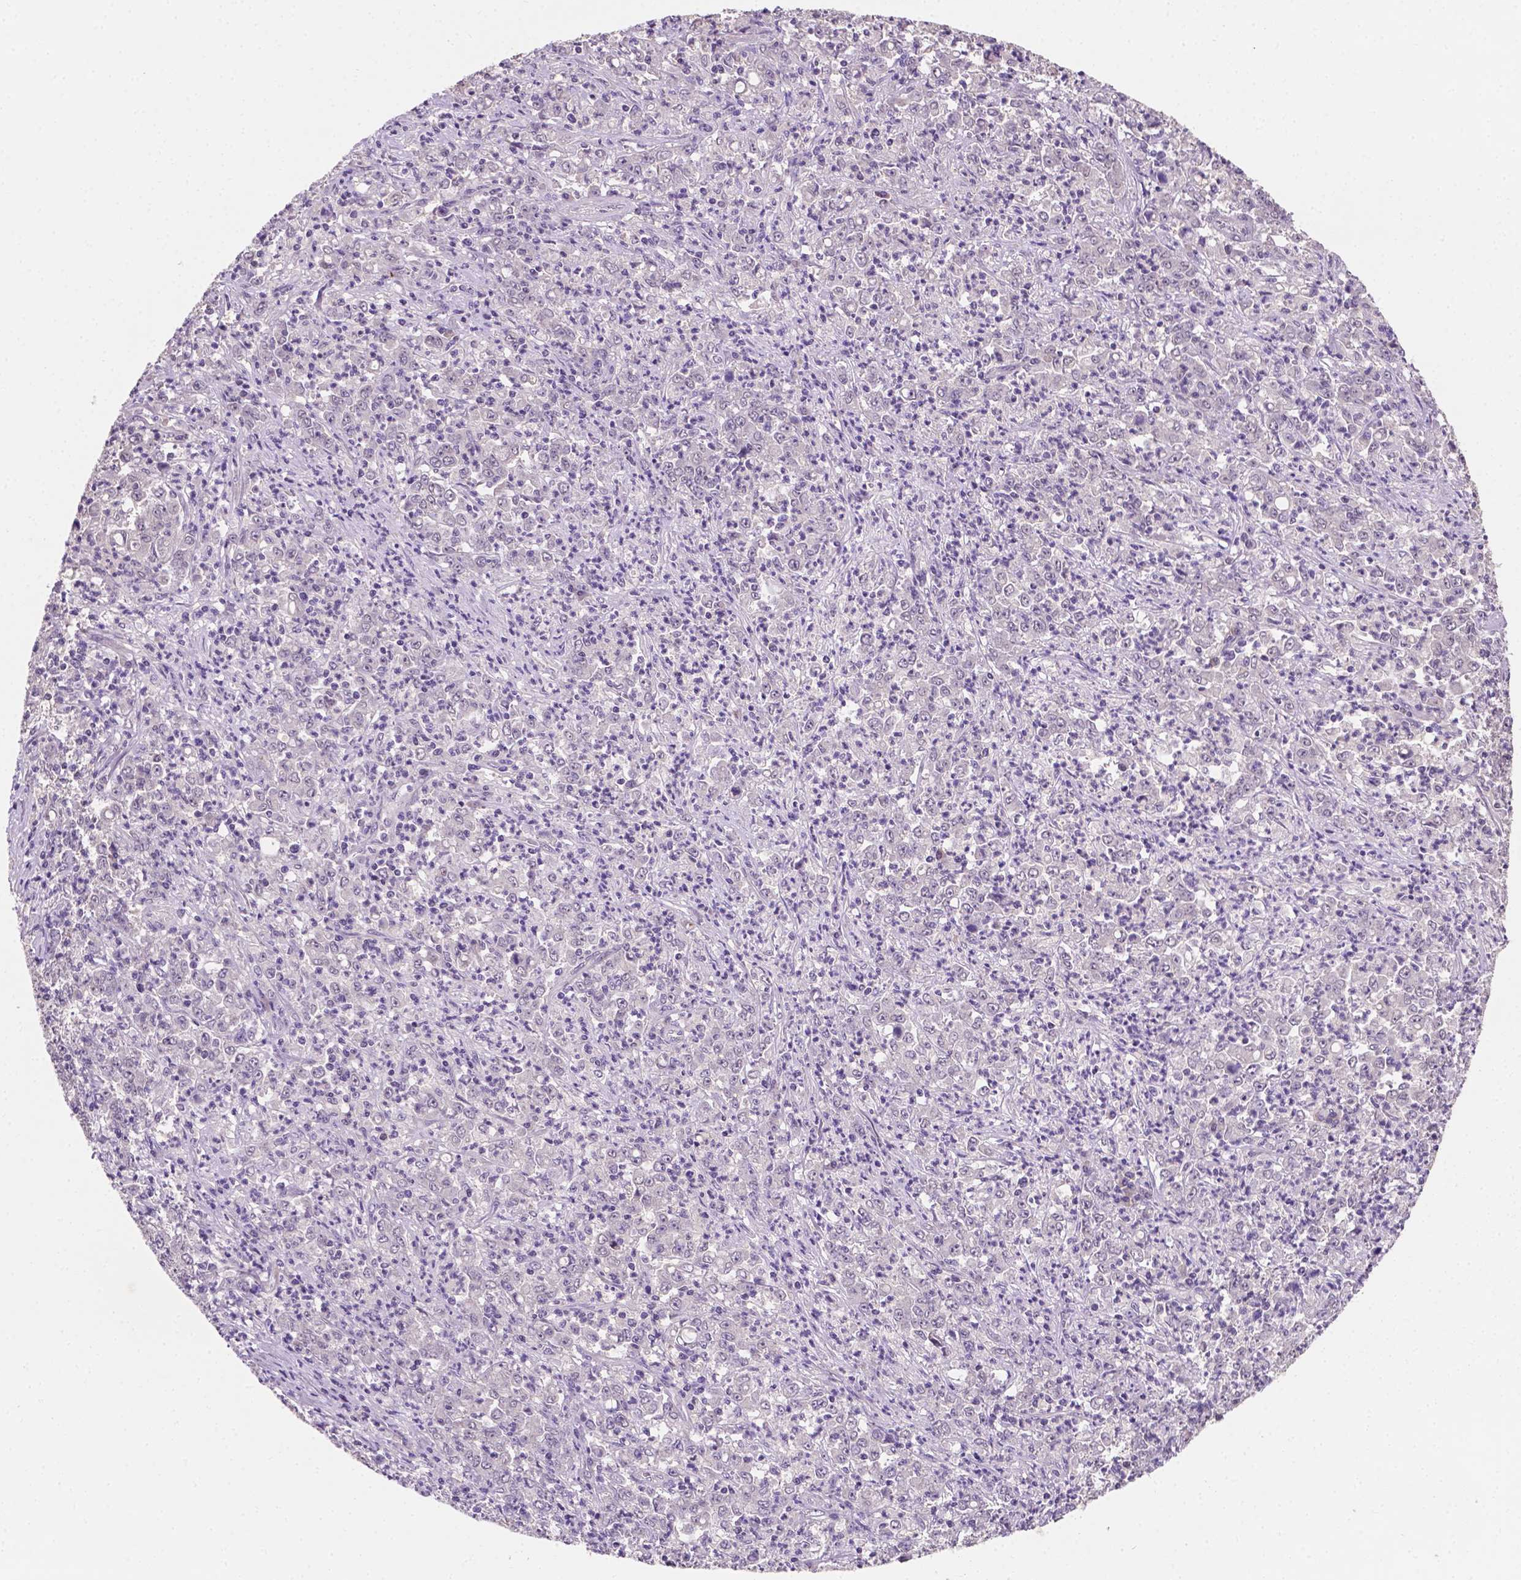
{"staining": {"intensity": "negative", "quantity": "none", "location": "none"}, "tissue": "stomach cancer", "cell_type": "Tumor cells", "image_type": "cancer", "snomed": [{"axis": "morphology", "description": "Adenocarcinoma, NOS"}, {"axis": "topography", "description": "Stomach, lower"}], "caption": "Photomicrograph shows no protein staining in tumor cells of stomach cancer tissue.", "gene": "MROH6", "patient": {"sex": "female", "age": 71}}